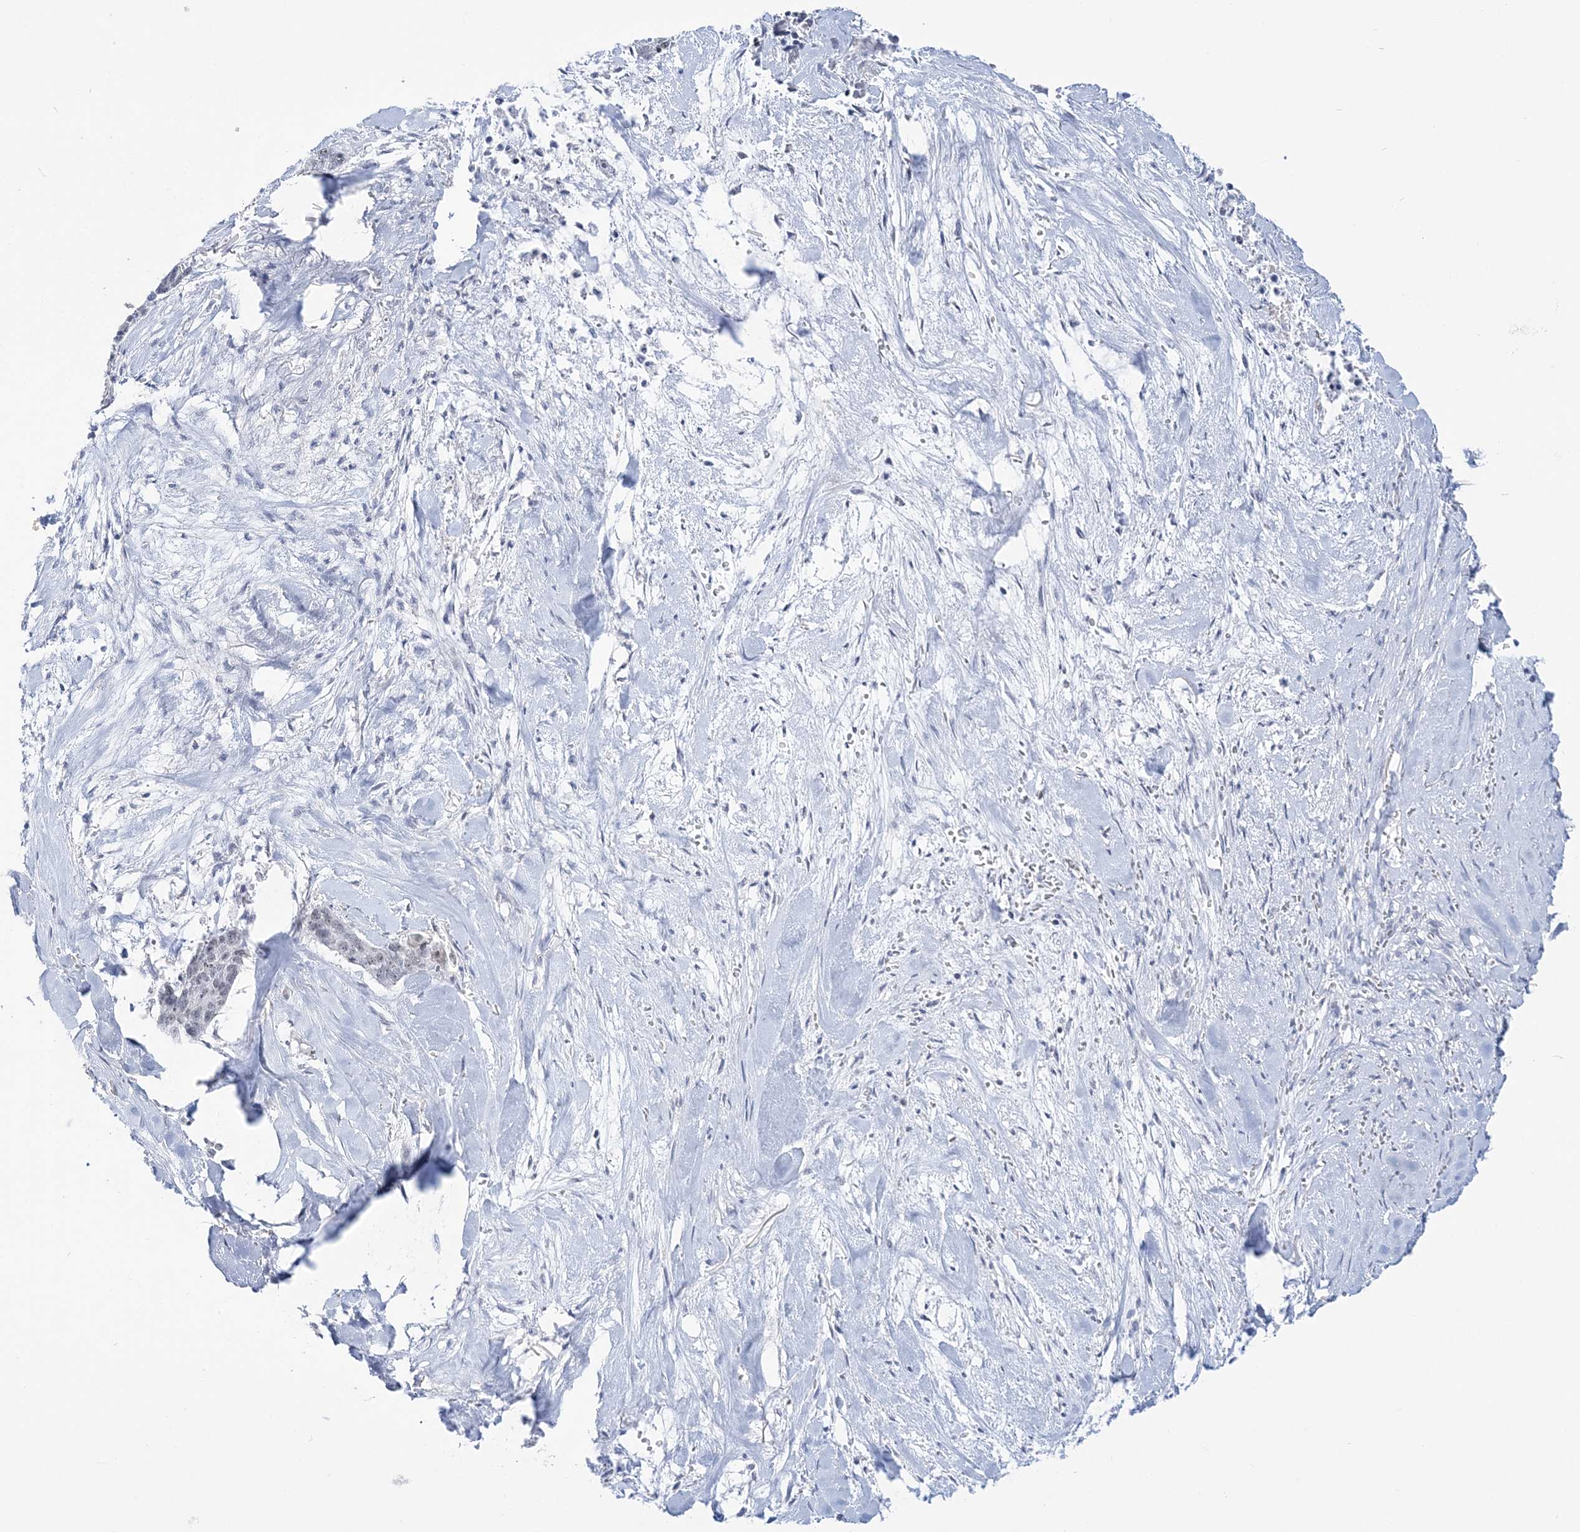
{"staining": {"intensity": "weak", "quantity": "25%-75%", "location": "nuclear"}, "tissue": "skin cancer", "cell_type": "Tumor cells", "image_type": "cancer", "snomed": [{"axis": "morphology", "description": "Basal cell carcinoma"}, {"axis": "topography", "description": "Skin"}], "caption": "IHC staining of skin cancer (basal cell carcinoma), which demonstrates low levels of weak nuclear staining in about 25%-75% of tumor cells indicating weak nuclear protein positivity. The staining was performed using DAB (3,3'-diaminobenzidine) (brown) for protein detection and nuclei were counterstained in hematoxylin (blue).", "gene": "DDX21", "patient": {"sex": "female", "age": 64}}